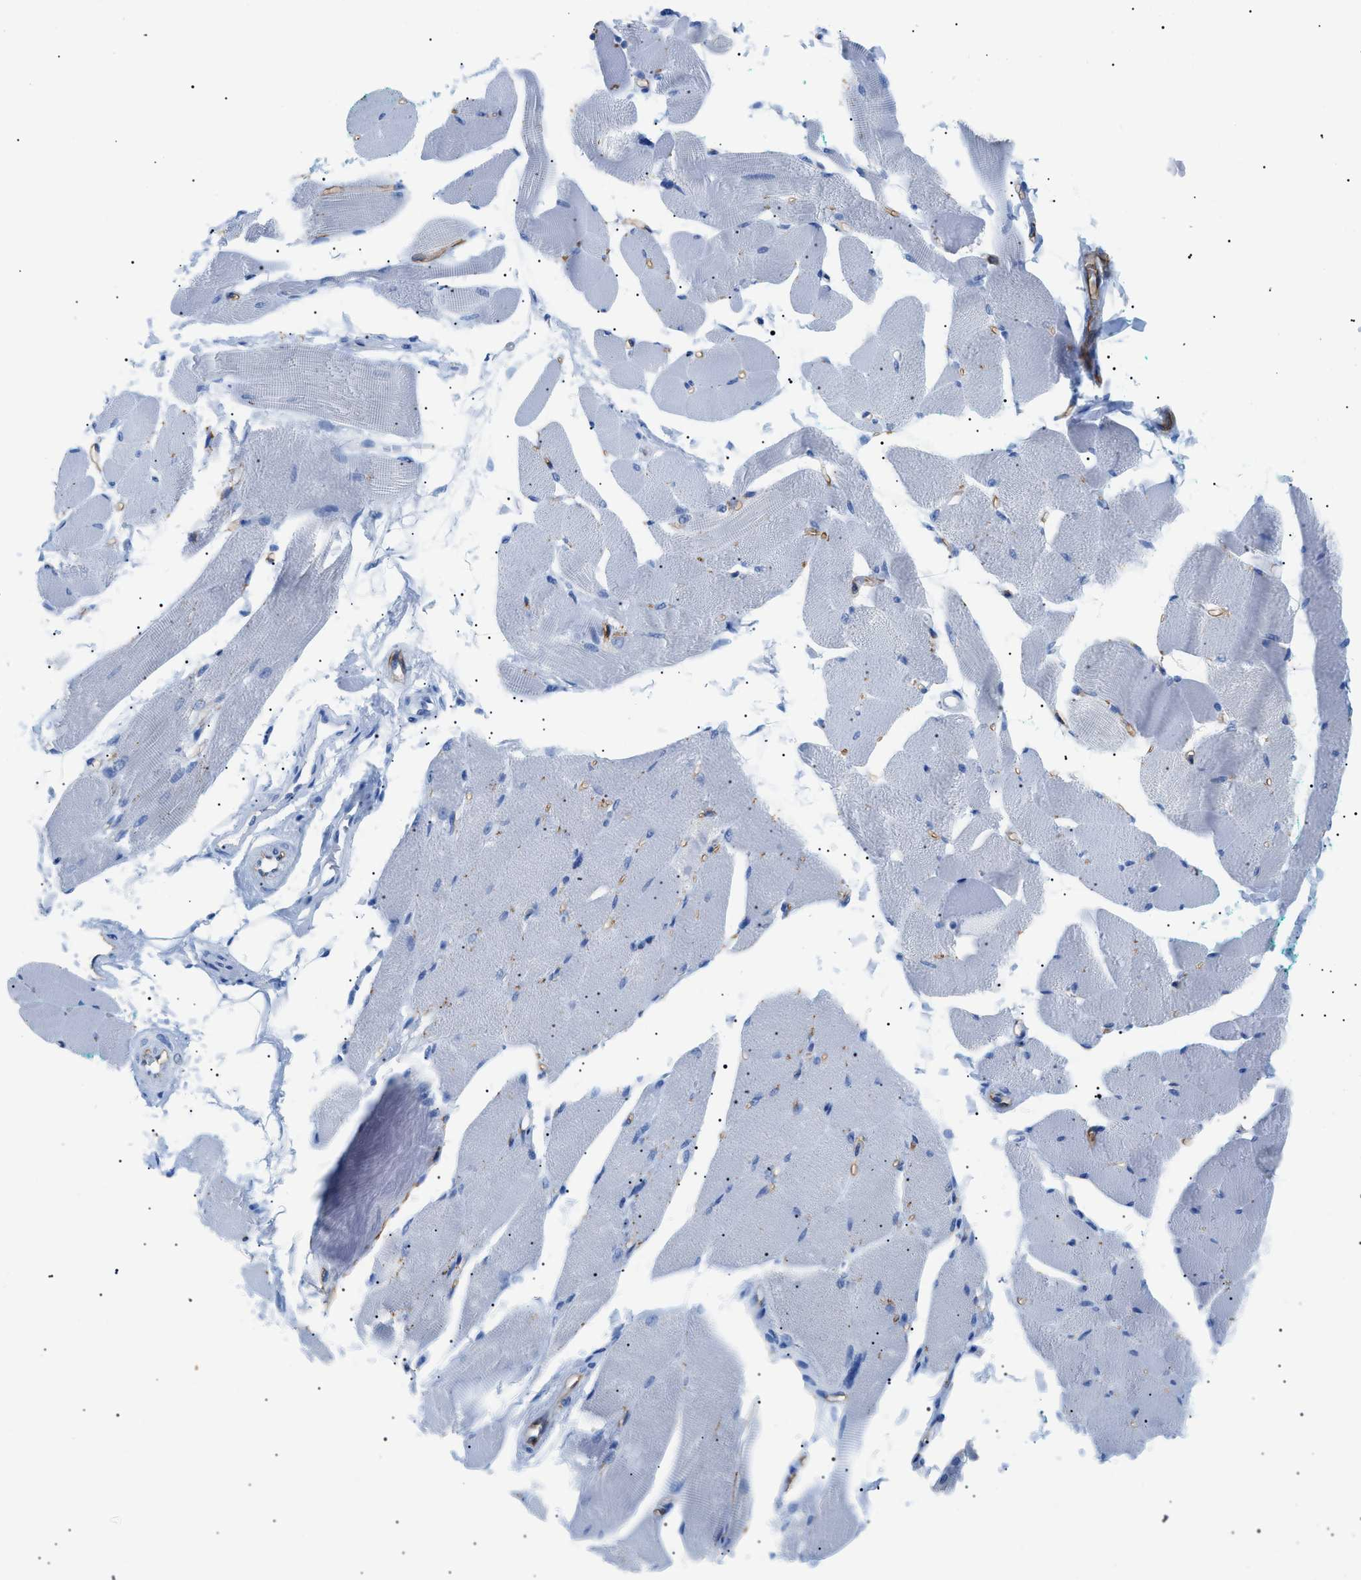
{"staining": {"intensity": "negative", "quantity": "none", "location": "none"}, "tissue": "skeletal muscle", "cell_type": "Myocytes", "image_type": "normal", "snomed": [{"axis": "morphology", "description": "Normal tissue, NOS"}, {"axis": "topography", "description": "Skeletal muscle"}, {"axis": "topography", "description": "Peripheral nerve tissue"}], "caption": "This micrograph is of unremarkable skeletal muscle stained with immunohistochemistry (IHC) to label a protein in brown with the nuclei are counter-stained blue. There is no staining in myocytes. Nuclei are stained in blue.", "gene": "PODXL", "patient": {"sex": "female", "age": 84}}